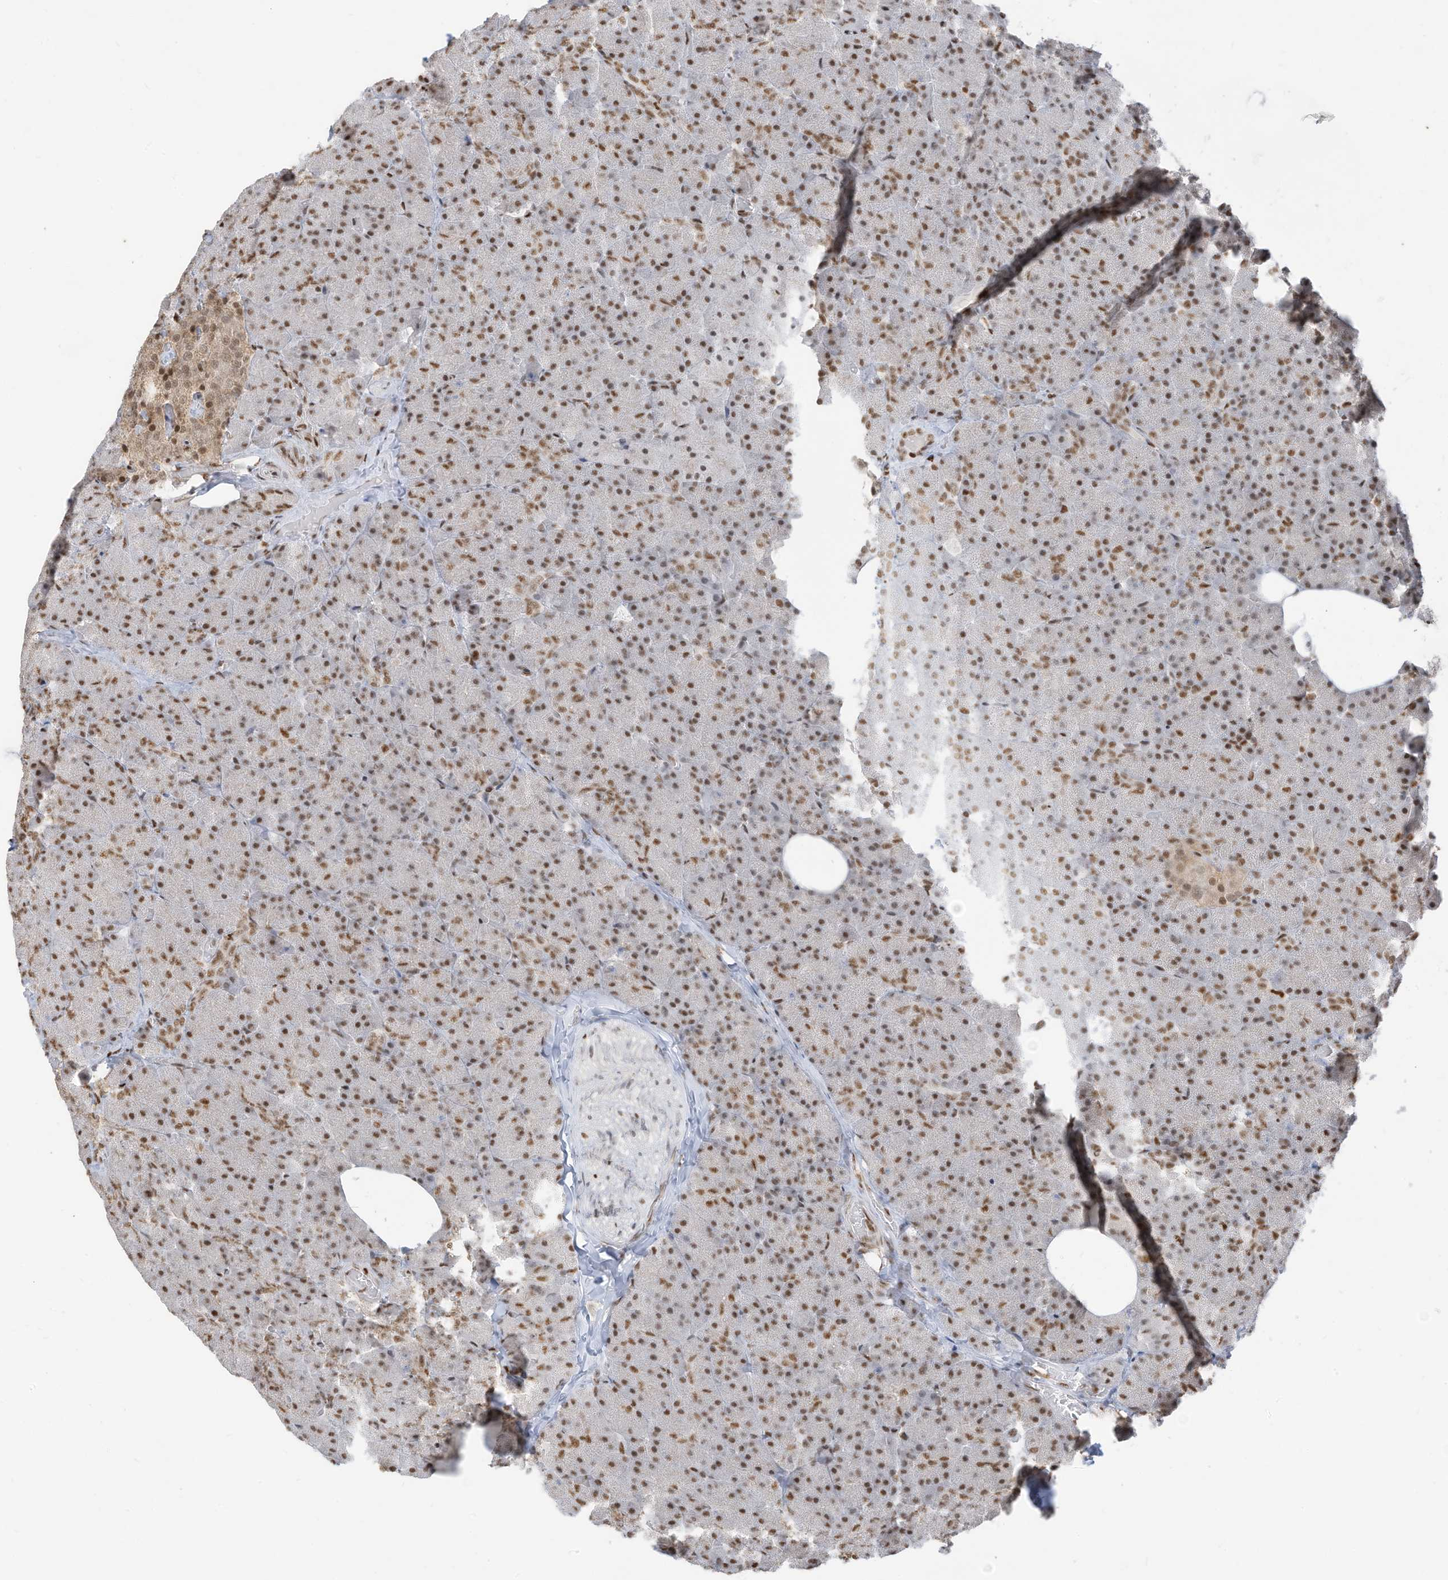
{"staining": {"intensity": "moderate", "quantity": ">75%", "location": "nuclear"}, "tissue": "pancreas", "cell_type": "Exocrine glandular cells", "image_type": "normal", "snomed": [{"axis": "morphology", "description": "Normal tissue, NOS"}, {"axis": "morphology", "description": "Carcinoid, malignant, NOS"}, {"axis": "topography", "description": "Pancreas"}], "caption": "Immunohistochemical staining of benign pancreas demonstrates moderate nuclear protein positivity in about >75% of exocrine glandular cells. Immunohistochemistry (ihc) stains the protein of interest in brown and the nuclei are stained blue.", "gene": "SAMD15", "patient": {"sex": "female", "age": 35}}